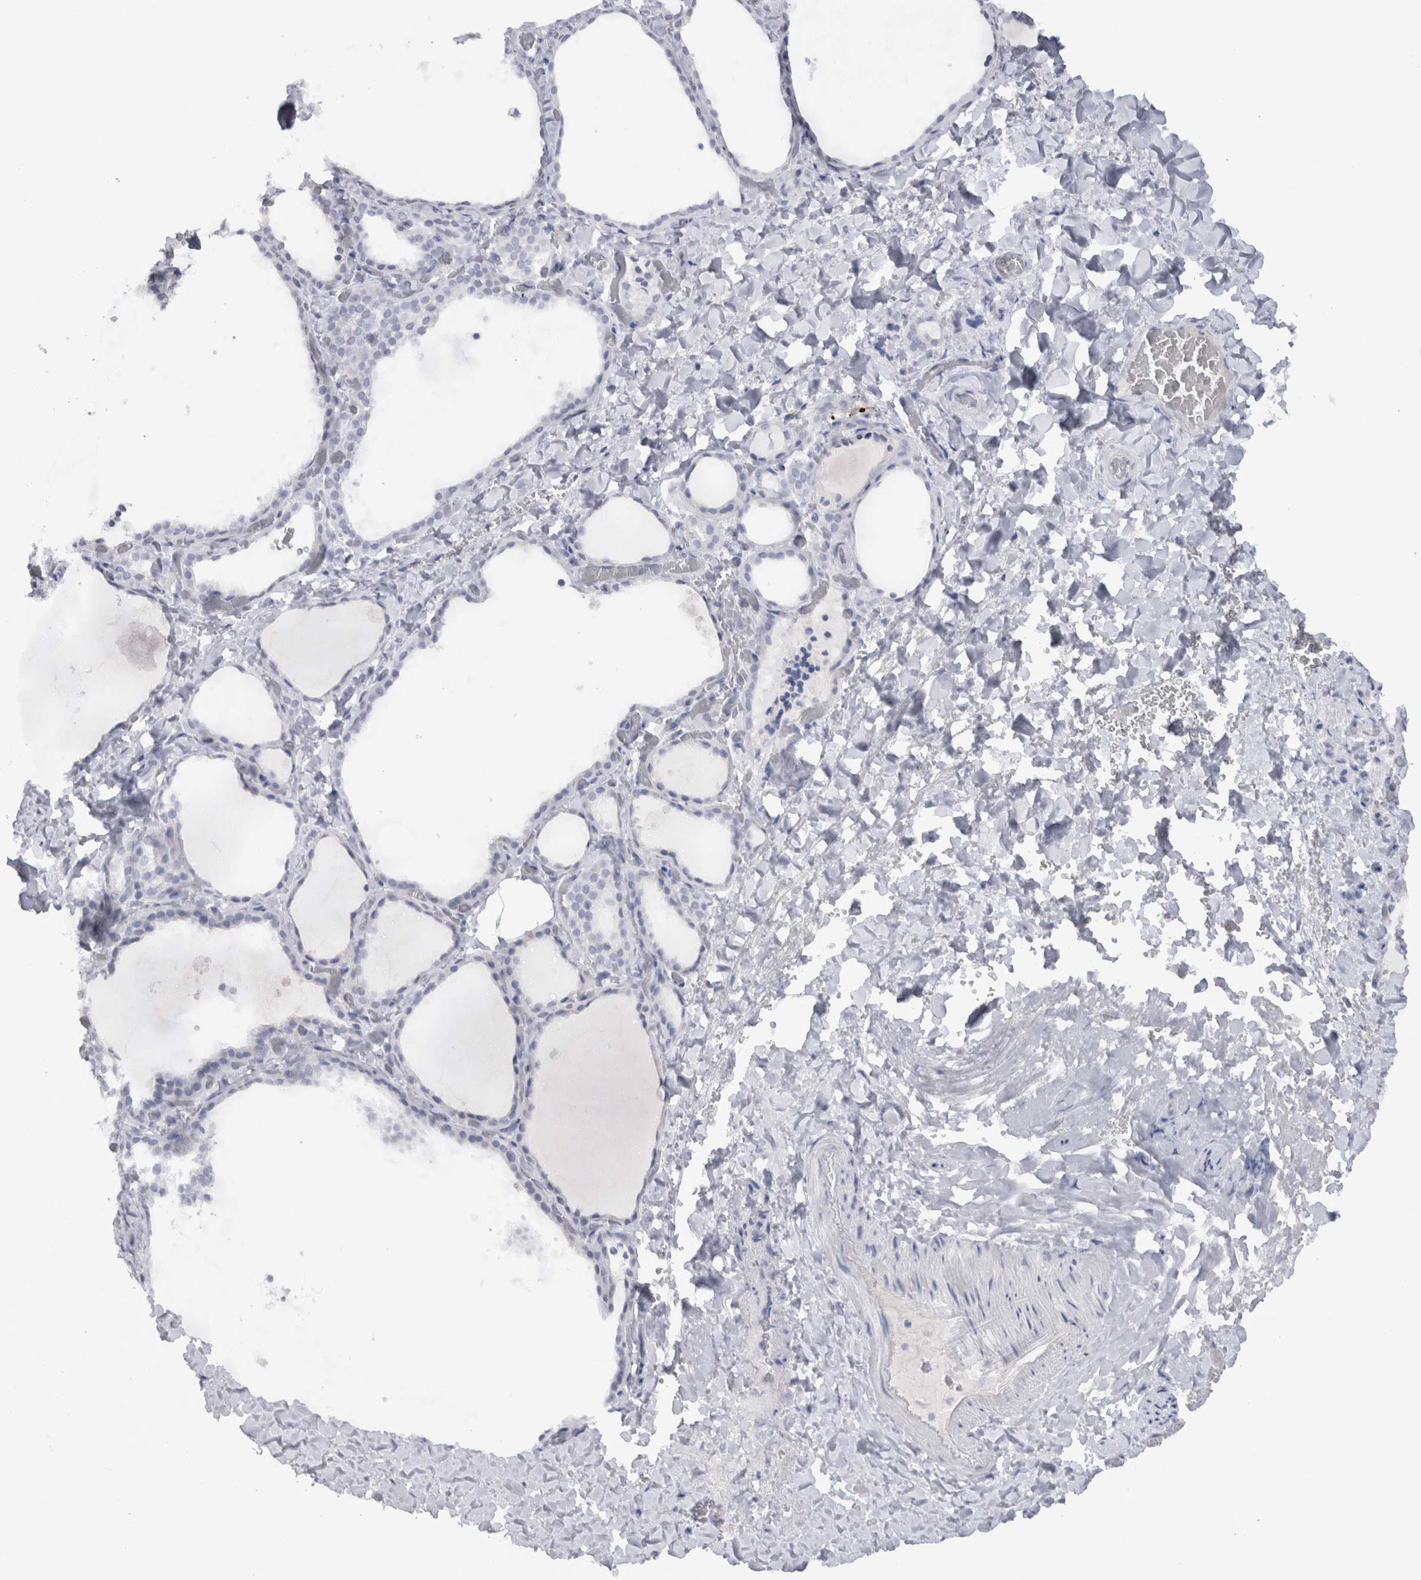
{"staining": {"intensity": "negative", "quantity": "none", "location": "none"}, "tissue": "thyroid gland", "cell_type": "Glandular cells", "image_type": "normal", "snomed": [{"axis": "morphology", "description": "Normal tissue, NOS"}, {"axis": "topography", "description": "Thyroid gland"}], "caption": "Immunohistochemistry (IHC) of normal thyroid gland demonstrates no staining in glandular cells. (Immunohistochemistry, brightfield microscopy, high magnification).", "gene": "CDH17", "patient": {"sex": "female", "age": 22}}